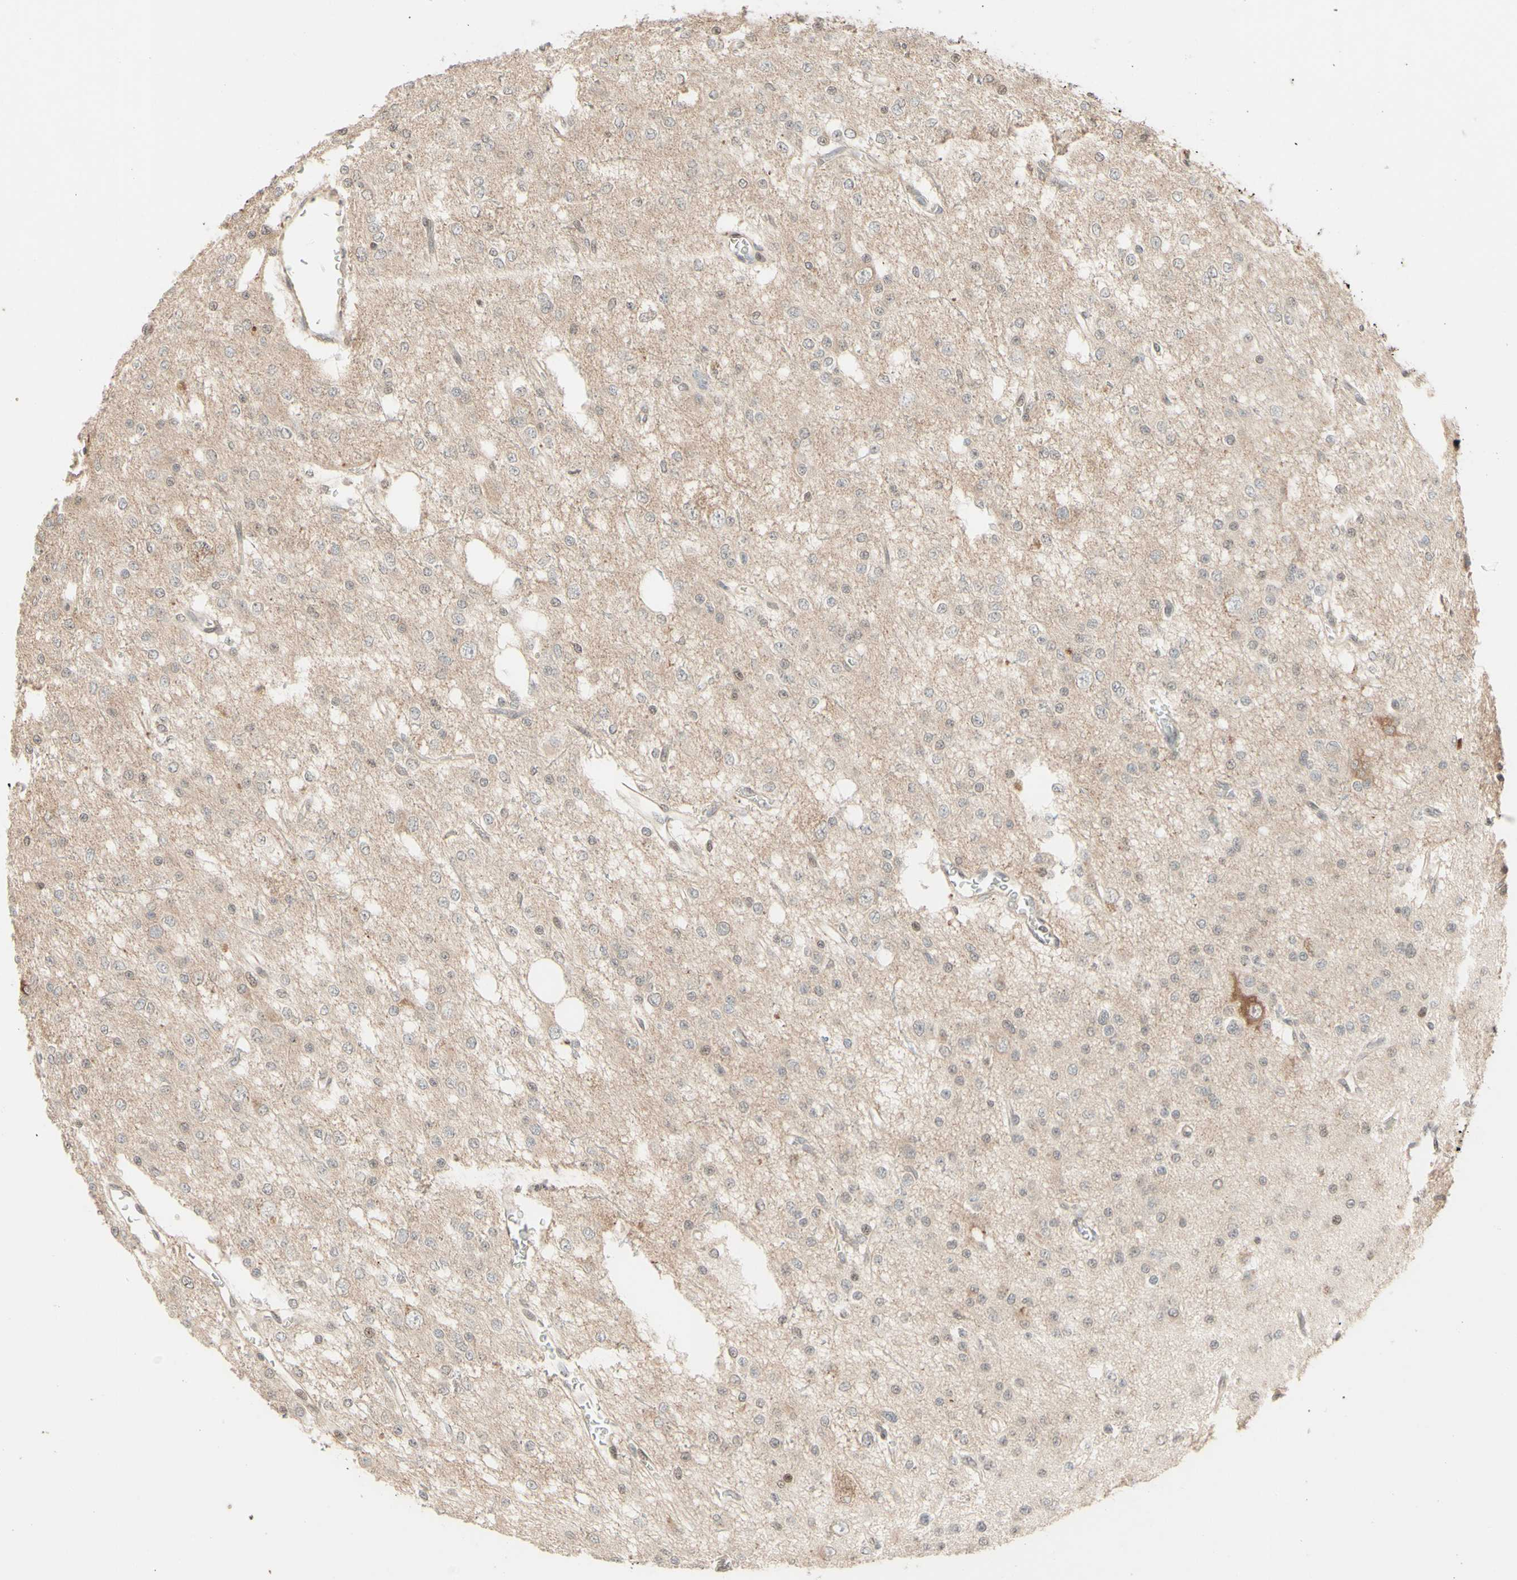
{"staining": {"intensity": "negative", "quantity": "none", "location": "none"}, "tissue": "glioma", "cell_type": "Tumor cells", "image_type": "cancer", "snomed": [{"axis": "morphology", "description": "Glioma, malignant, Low grade"}, {"axis": "topography", "description": "Brain"}], "caption": "Malignant low-grade glioma was stained to show a protein in brown. There is no significant staining in tumor cells.", "gene": "ZW10", "patient": {"sex": "male", "age": 38}}